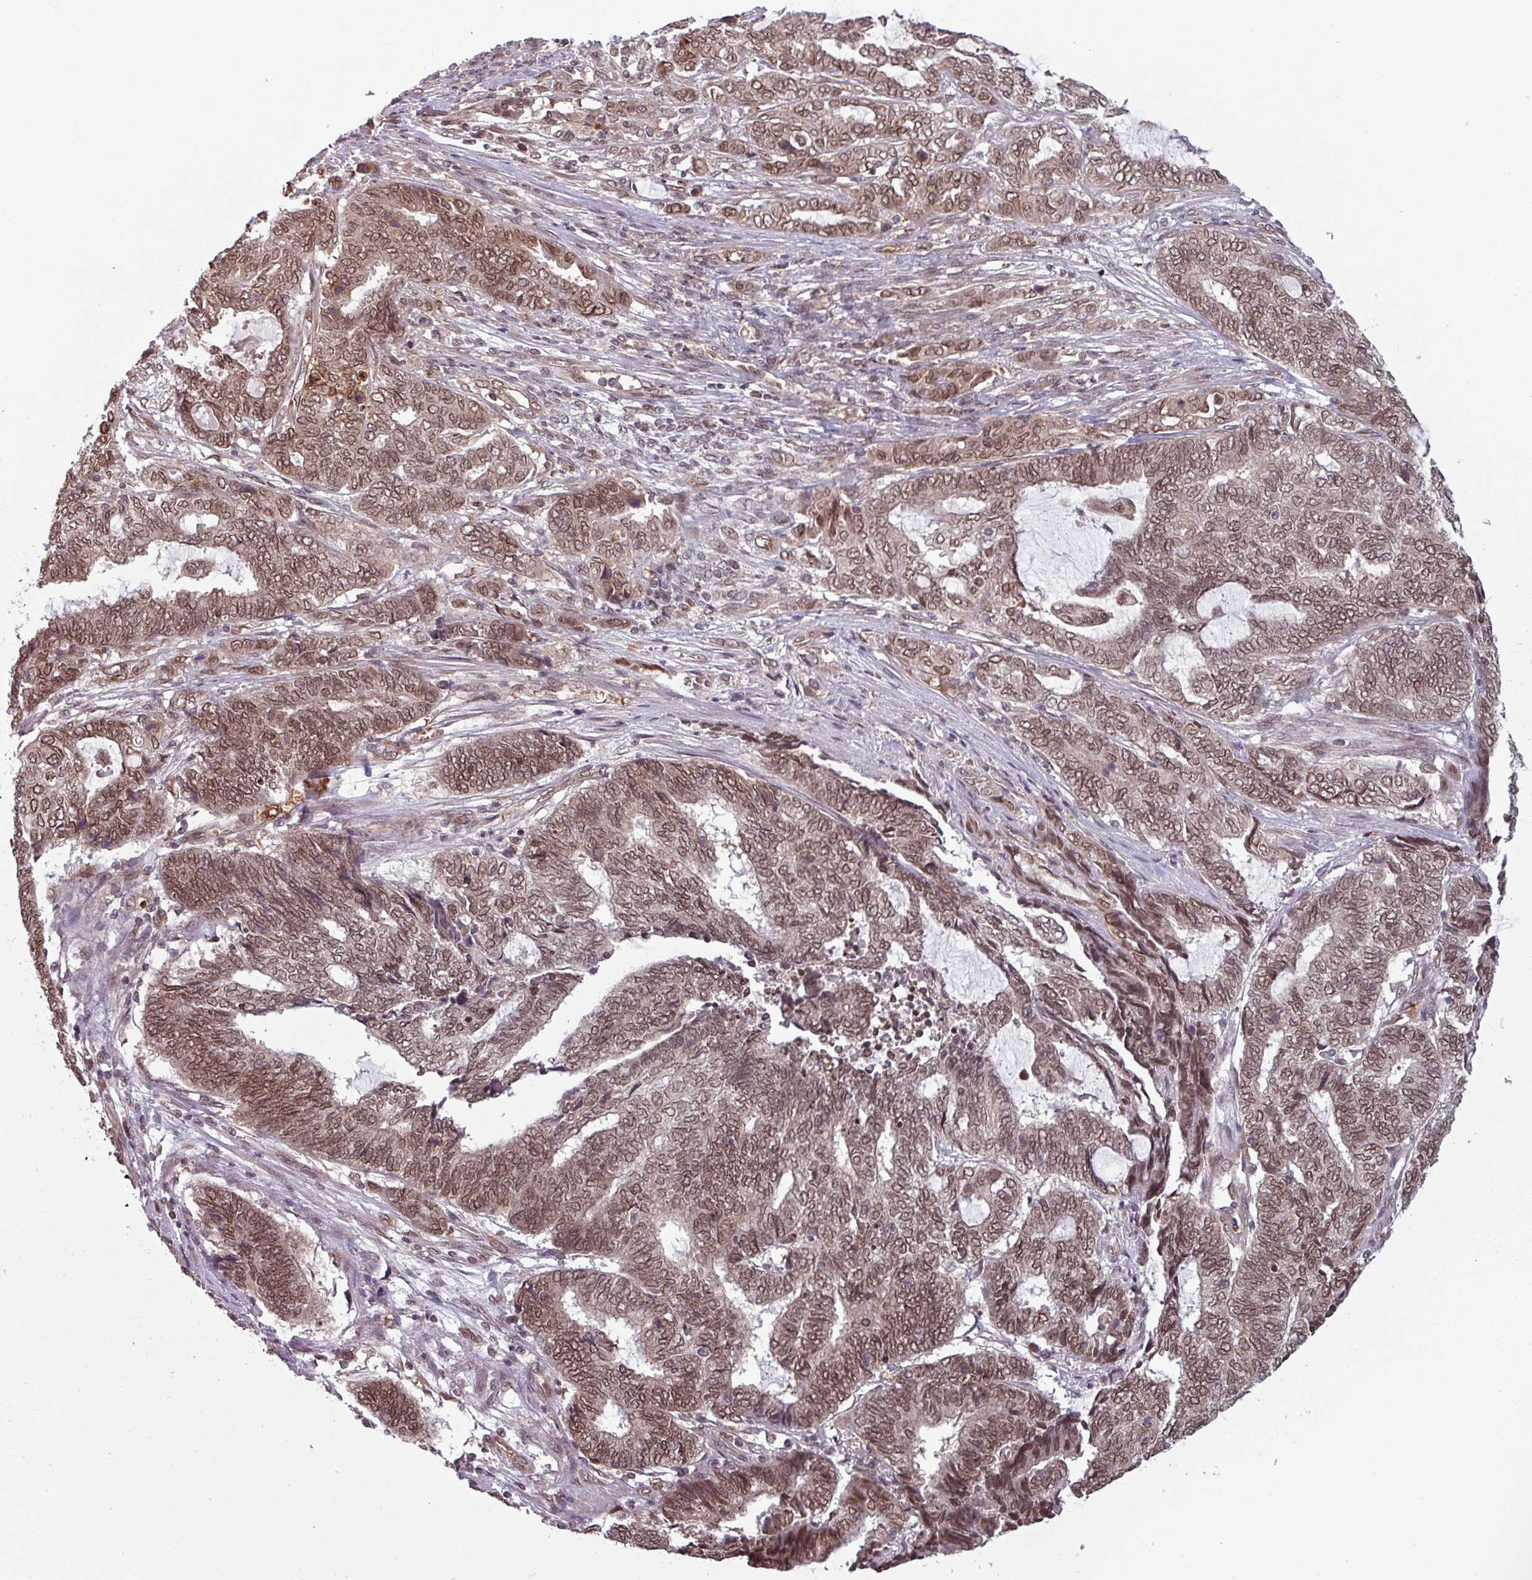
{"staining": {"intensity": "moderate", "quantity": ">75%", "location": "nuclear"}, "tissue": "endometrial cancer", "cell_type": "Tumor cells", "image_type": "cancer", "snomed": [{"axis": "morphology", "description": "Adenocarcinoma, NOS"}, {"axis": "topography", "description": "Uterus"}, {"axis": "topography", "description": "Endometrium"}], "caption": "A photomicrograph showing moderate nuclear expression in approximately >75% of tumor cells in adenocarcinoma (endometrial), as visualized by brown immunohistochemical staining.", "gene": "RBM4B", "patient": {"sex": "female", "age": 70}}